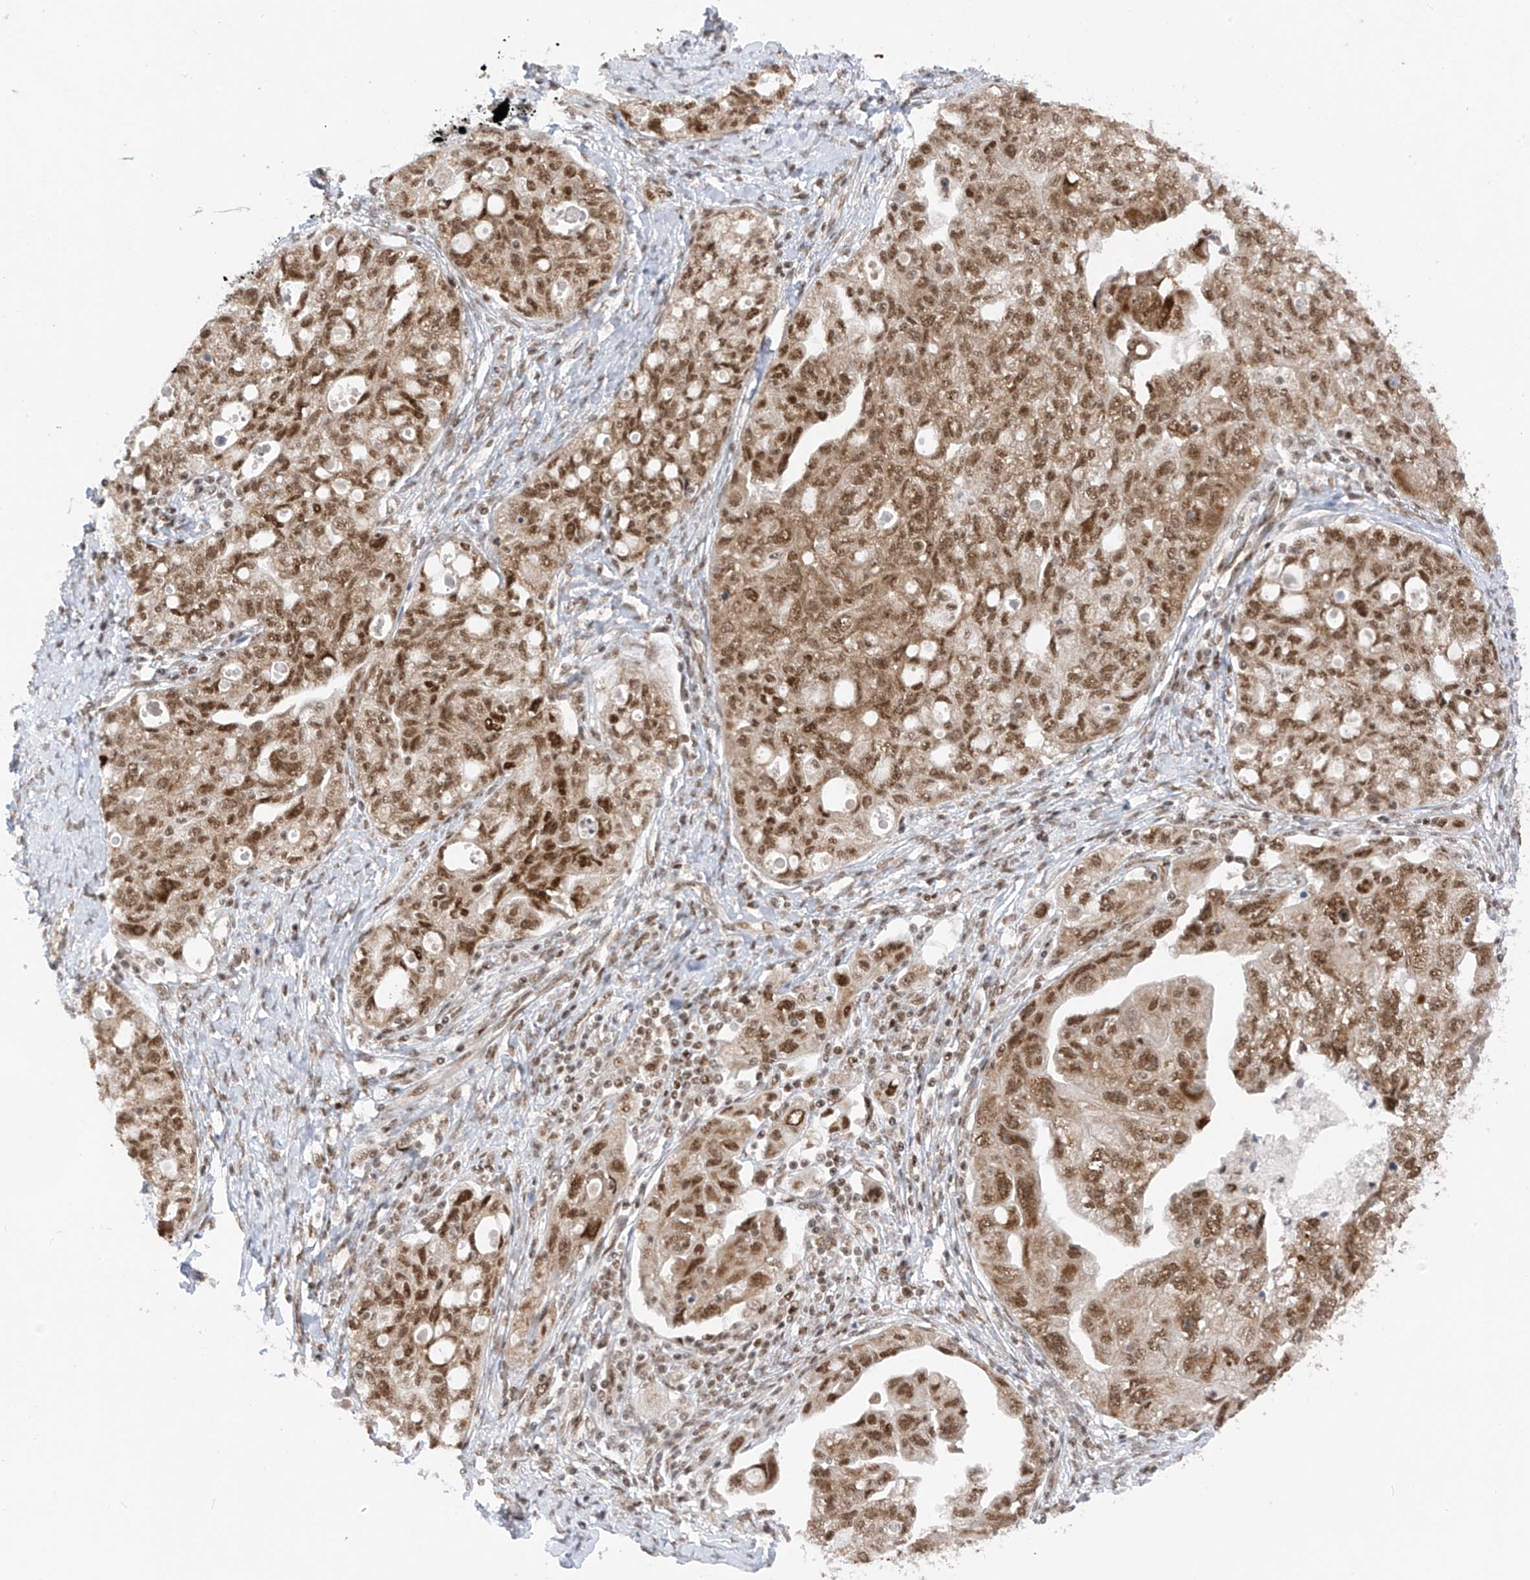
{"staining": {"intensity": "strong", "quantity": ">75%", "location": "cytoplasmic/membranous,nuclear"}, "tissue": "ovarian cancer", "cell_type": "Tumor cells", "image_type": "cancer", "snomed": [{"axis": "morphology", "description": "Carcinoma, NOS"}, {"axis": "morphology", "description": "Cystadenocarcinoma, serous, NOS"}, {"axis": "topography", "description": "Ovary"}], "caption": "The immunohistochemical stain highlights strong cytoplasmic/membranous and nuclear positivity in tumor cells of carcinoma (ovarian) tissue. The protein is shown in brown color, while the nuclei are stained blue.", "gene": "AURKAIP1", "patient": {"sex": "female", "age": 69}}